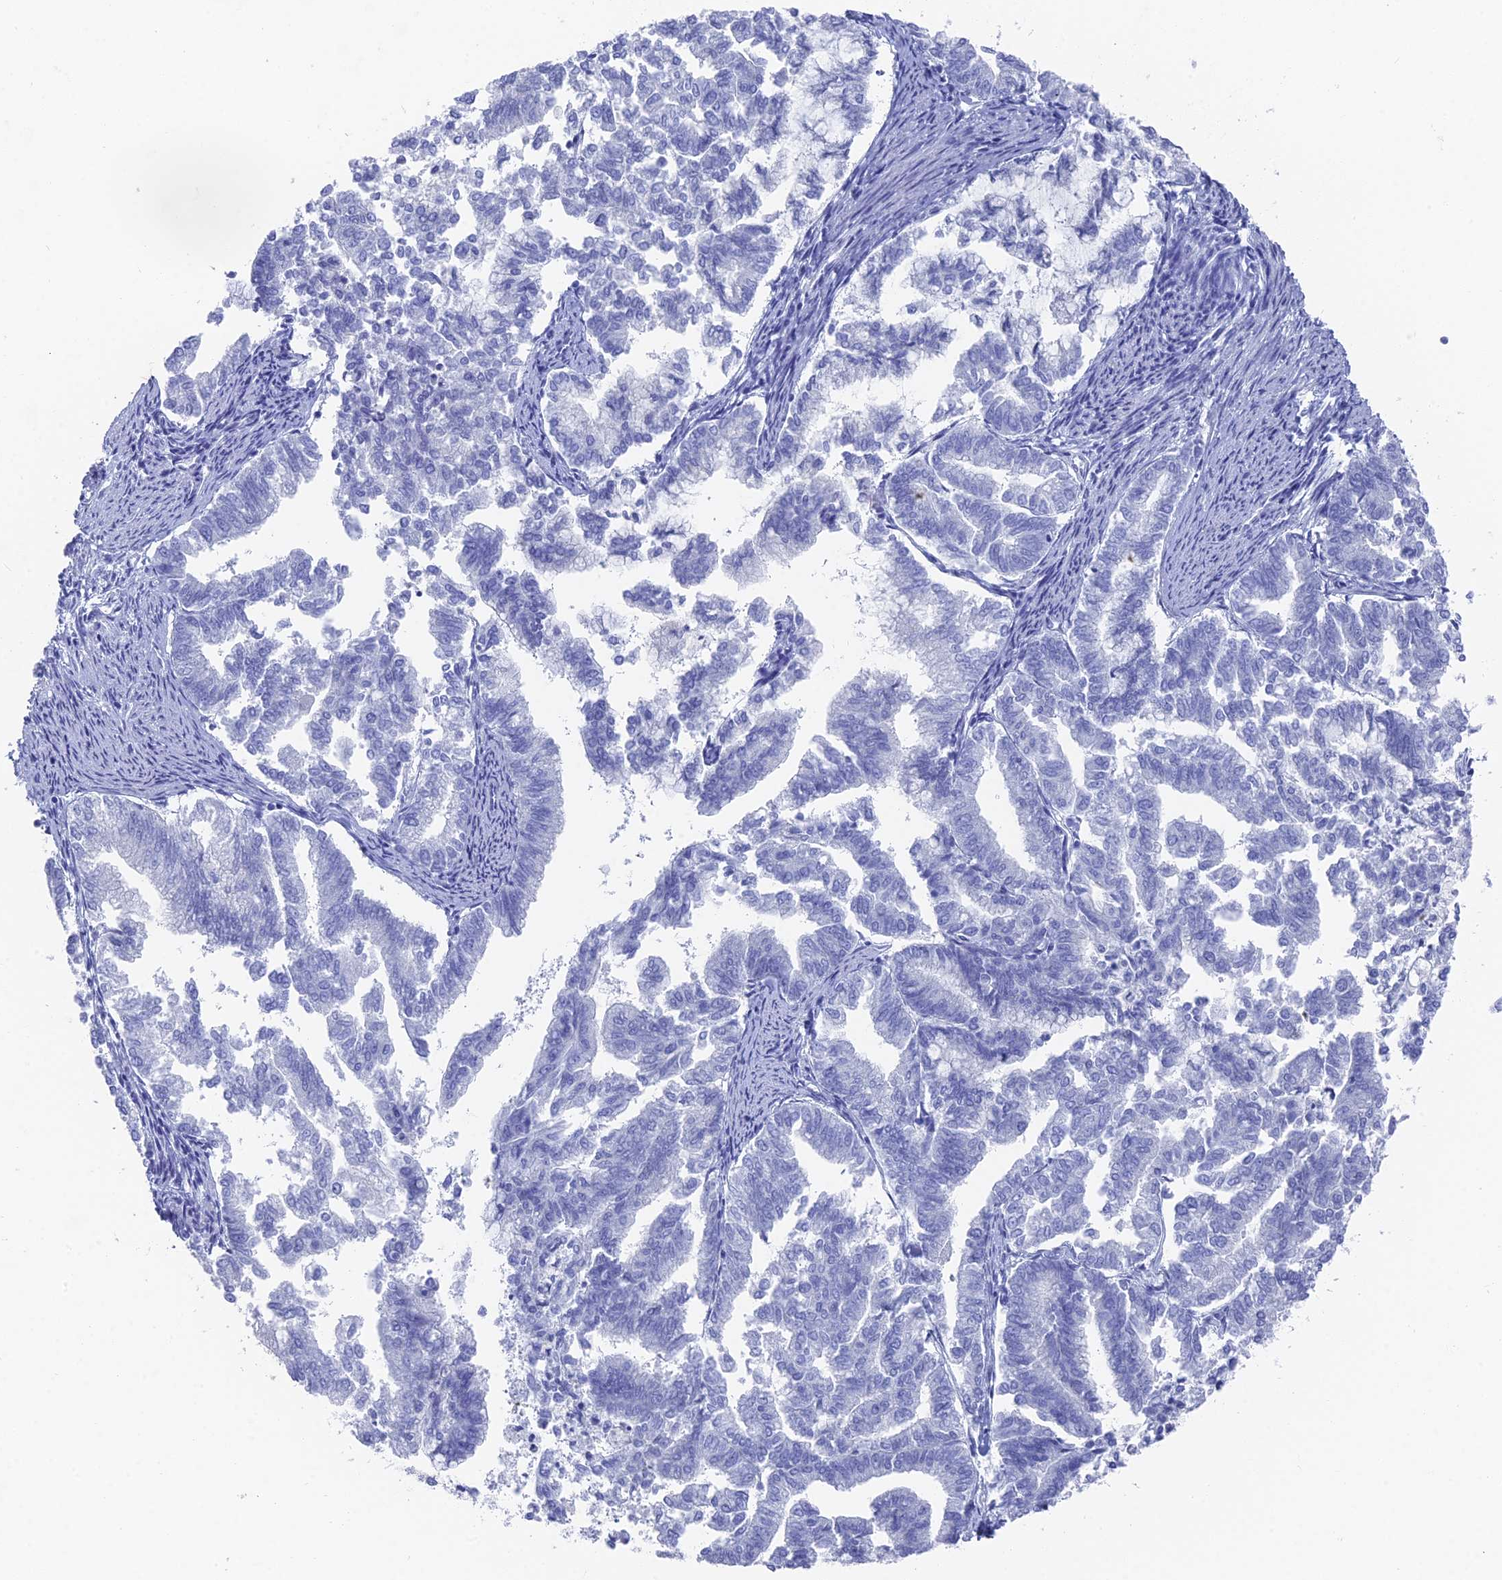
{"staining": {"intensity": "negative", "quantity": "none", "location": "none"}, "tissue": "endometrial cancer", "cell_type": "Tumor cells", "image_type": "cancer", "snomed": [{"axis": "morphology", "description": "Adenocarcinoma, NOS"}, {"axis": "topography", "description": "Endometrium"}], "caption": "IHC photomicrograph of adenocarcinoma (endometrial) stained for a protein (brown), which reveals no positivity in tumor cells.", "gene": "ENPP3", "patient": {"sex": "female", "age": 79}}